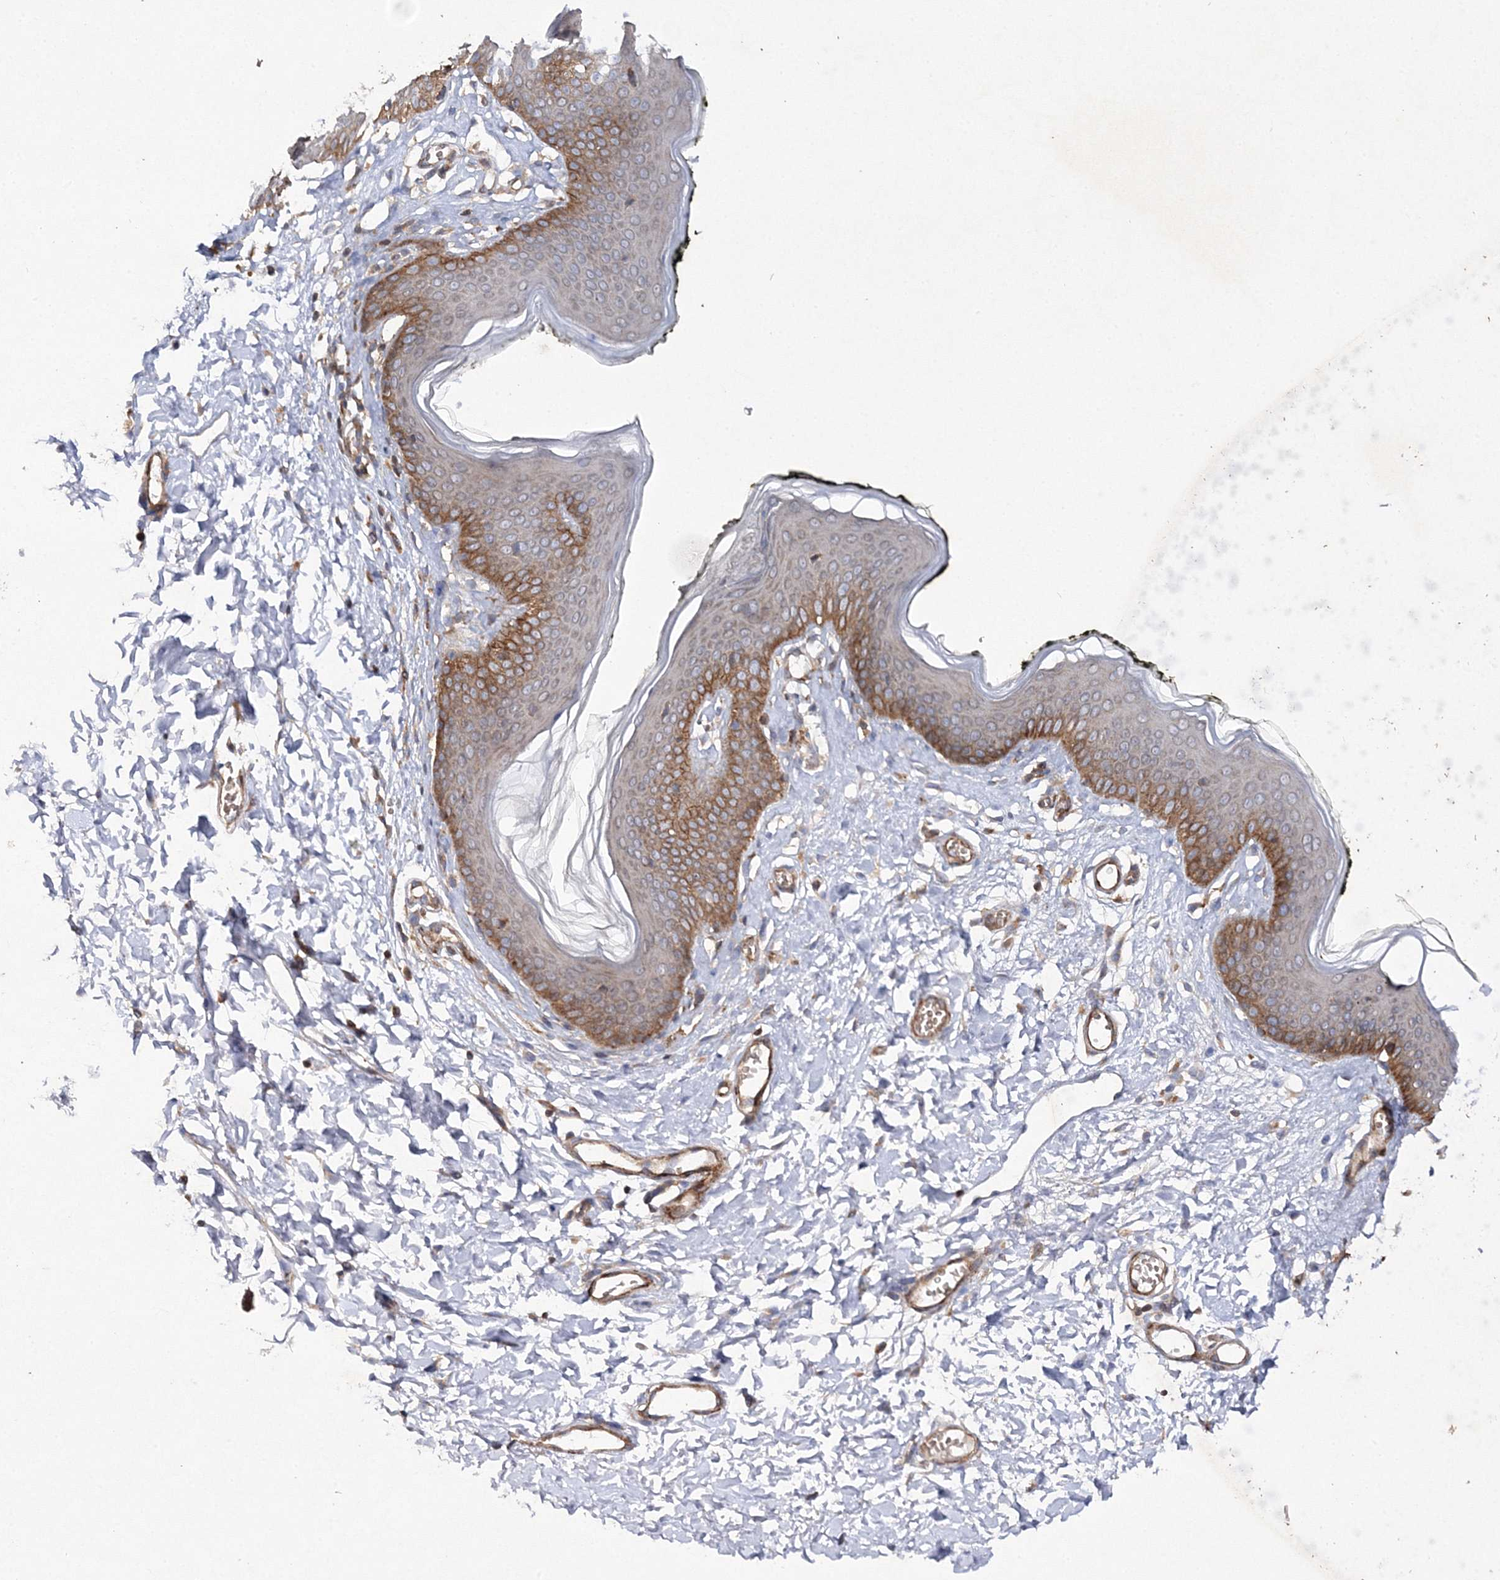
{"staining": {"intensity": "moderate", "quantity": "25%-75%", "location": "cytoplasmic/membranous"}, "tissue": "skin", "cell_type": "Epidermal cells", "image_type": "normal", "snomed": [{"axis": "morphology", "description": "Normal tissue, NOS"}, {"axis": "morphology", "description": "Inflammation, NOS"}, {"axis": "topography", "description": "Vulva"}], "caption": "Immunohistochemical staining of benign skin displays moderate cytoplasmic/membranous protein expression in approximately 25%-75% of epidermal cells. Immunohistochemistry stains the protein of interest in brown and the nuclei are stained blue.", "gene": "DNAJC13", "patient": {"sex": "female", "age": 84}}